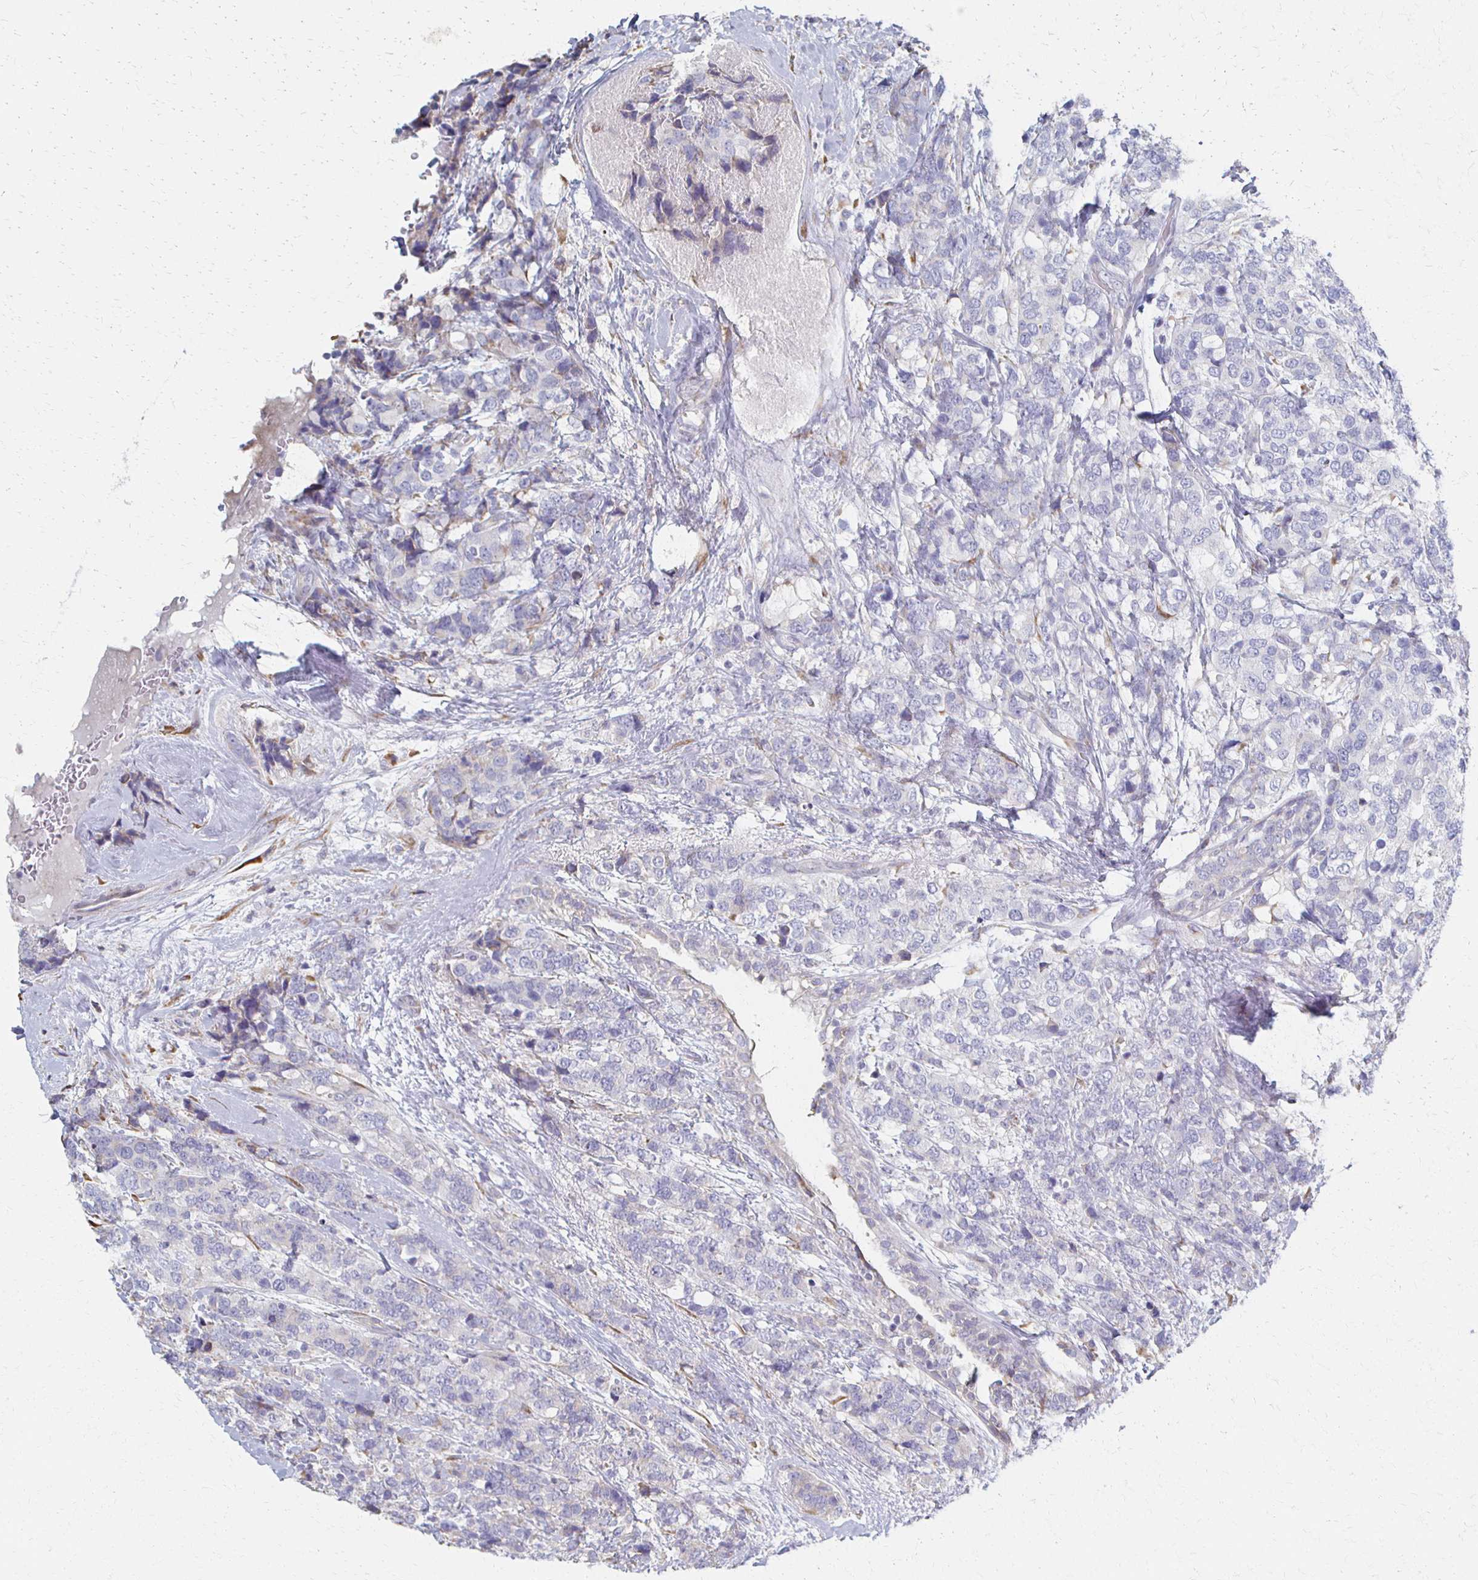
{"staining": {"intensity": "negative", "quantity": "none", "location": "none"}, "tissue": "breast cancer", "cell_type": "Tumor cells", "image_type": "cancer", "snomed": [{"axis": "morphology", "description": "Lobular carcinoma"}, {"axis": "topography", "description": "Breast"}], "caption": "Tumor cells are negative for protein expression in human breast cancer. (DAB immunohistochemistry (IHC) visualized using brightfield microscopy, high magnification).", "gene": "ATP1A3", "patient": {"sex": "female", "age": 59}}